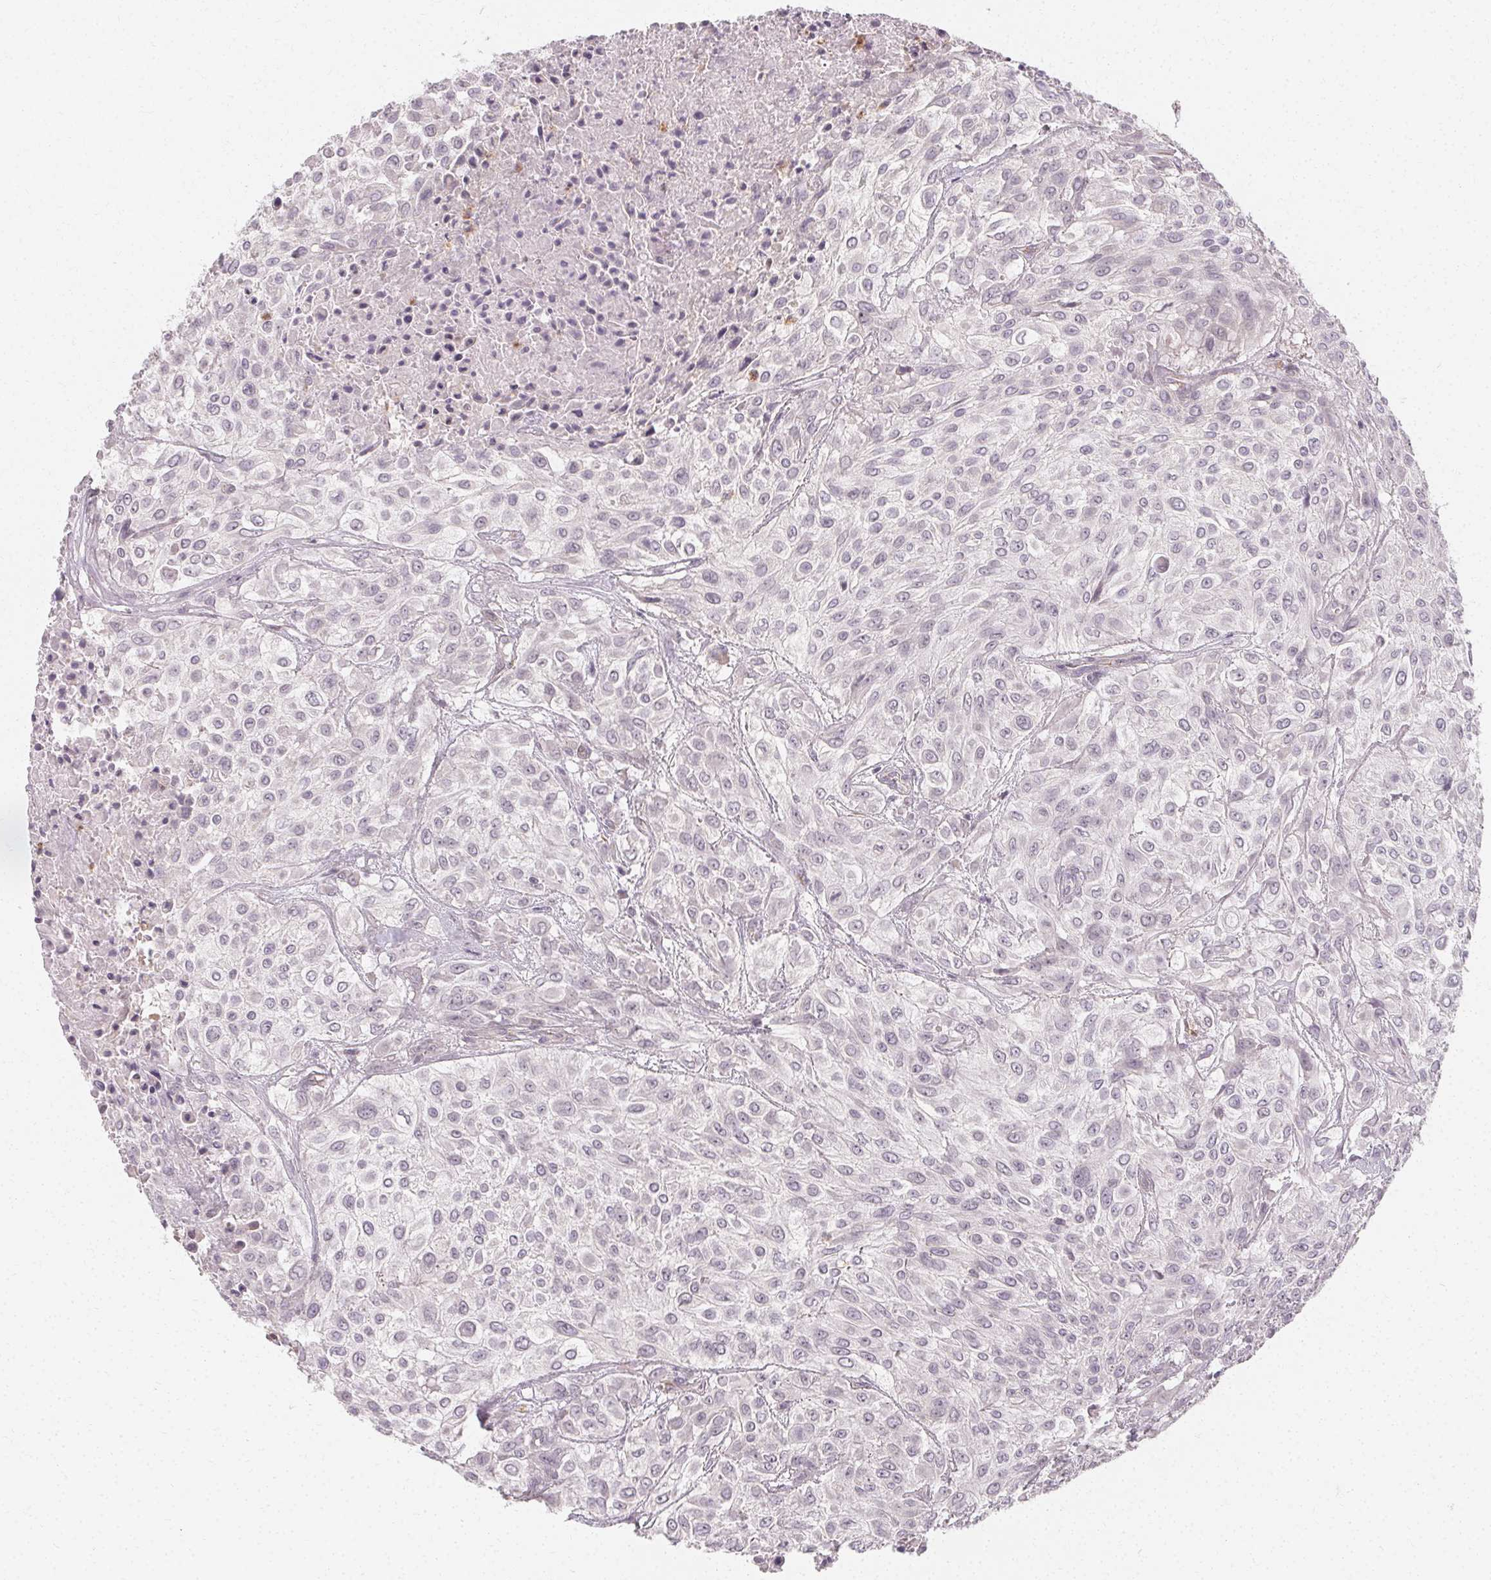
{"staining": {"intensity": "negative", "quantity": "none", "location": "none"}, "tissue": "urothelial cancer", "cell_type": "Tumor cells", "image_type": "cancer", "snomed": [{"axis": "morphology", "description": "Urothelial carcinoma, High grade"}, {"axis": "topography", "description": "Urinary bladder"}], "caption": "This is an immunohistochemistry image of urothelial cancer. There is no staining in tumor cells.", "gene": "CLCNKB", "patient": {"sex": "male", "age": 57}}